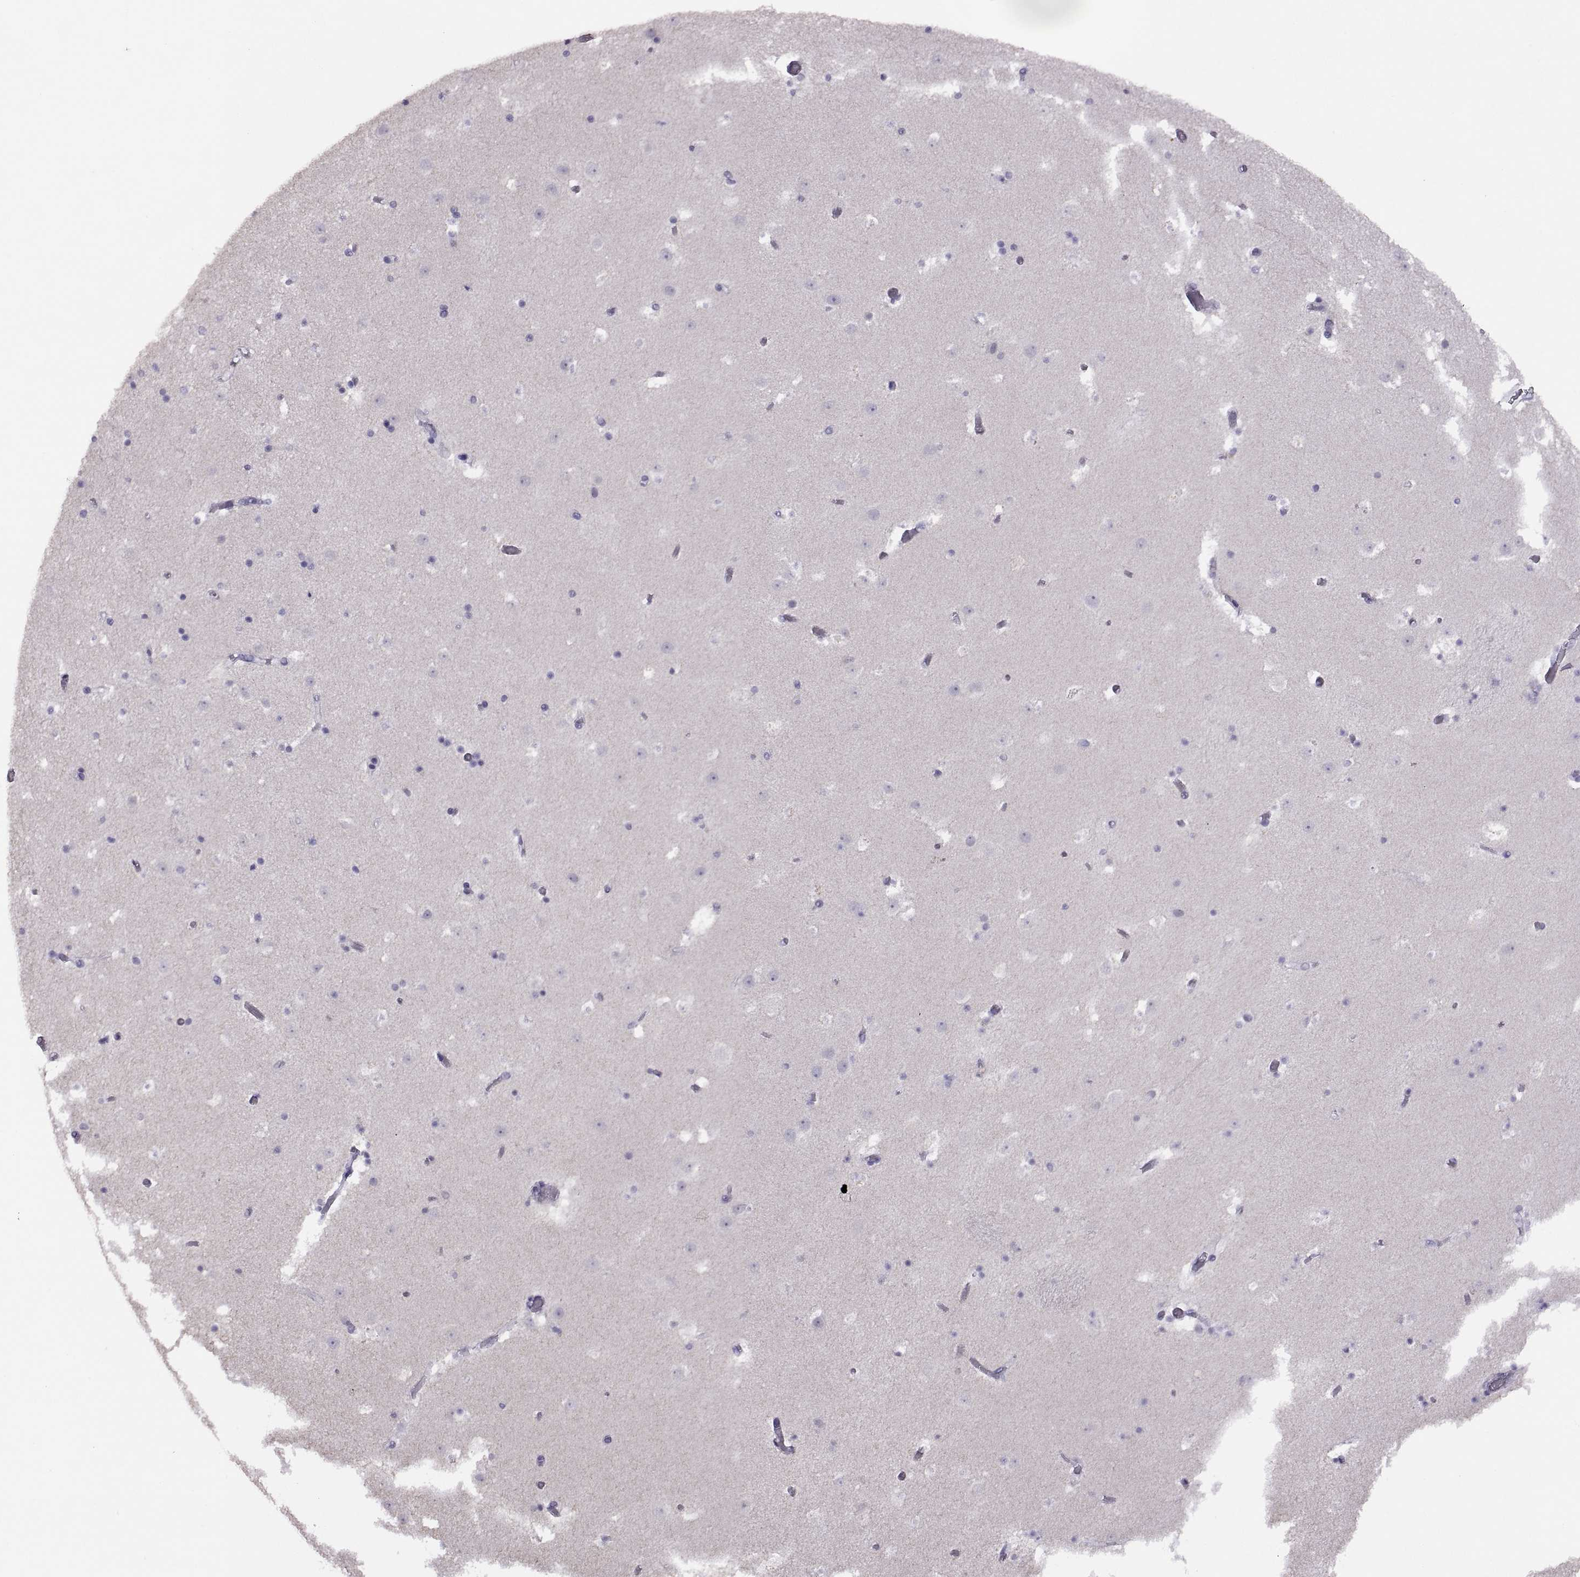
{"staining": {"intensity": "negative", "quantity": "none", "location": "none"}, "tissue": "caudate", "cell_type": "Glial cells", "image_type": "normal", "snomed": [{"axis": "morphology", "description": "Normal tissue, NOS"}, {"axis": "topography", "description": "Lateral ventricle wall"}], "caption": "Immunohistochemistry of normal caudate exhibits no expression in glial cells. (DAB (3,3'-diaminobenzidine) immunohistochemistry visualized using brightfield microscopy, high magnification).", "gene": "TBX19", "patient": {"sex": "female", "age": 42}}